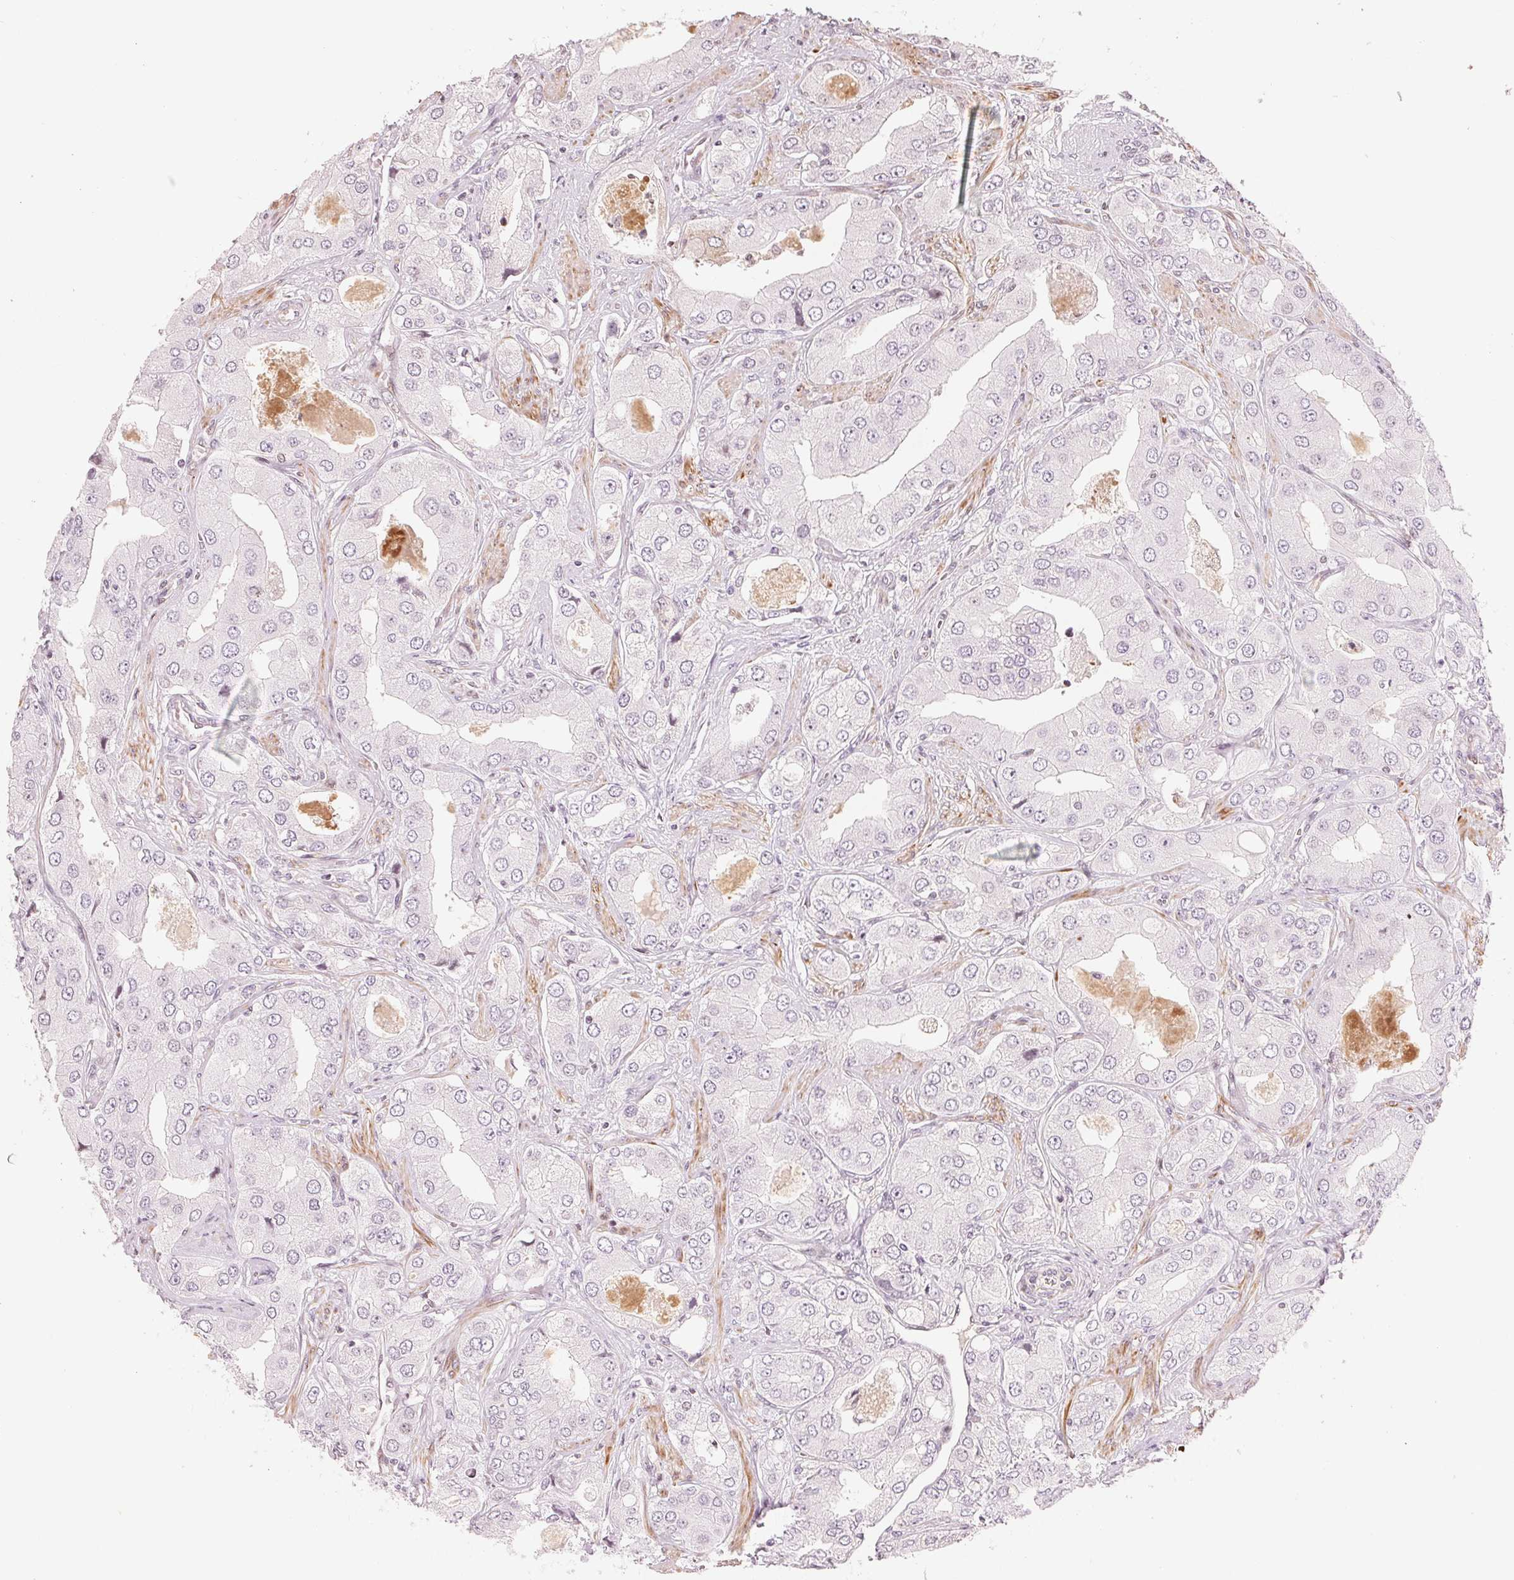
{"staining": {"intensity": "negative", "quantity": "none", "location": "none"}, "tissue": "prostate cancer", "cell_type": "Tumor cells", "image_type": "cancer", "snomed": [{"axis": "morphology", "description": "Adenocarcinoma, Low grade"}, {"axis": "topography", "description": "Prostate"}], "caption": "Human prostate low-grade adenocarcinoma stained for a protein using immunohistochemistry shows no positivity in tumor cells.", "gene": "SLC17A4", "patient": {"sex": "male", "age": 60}}